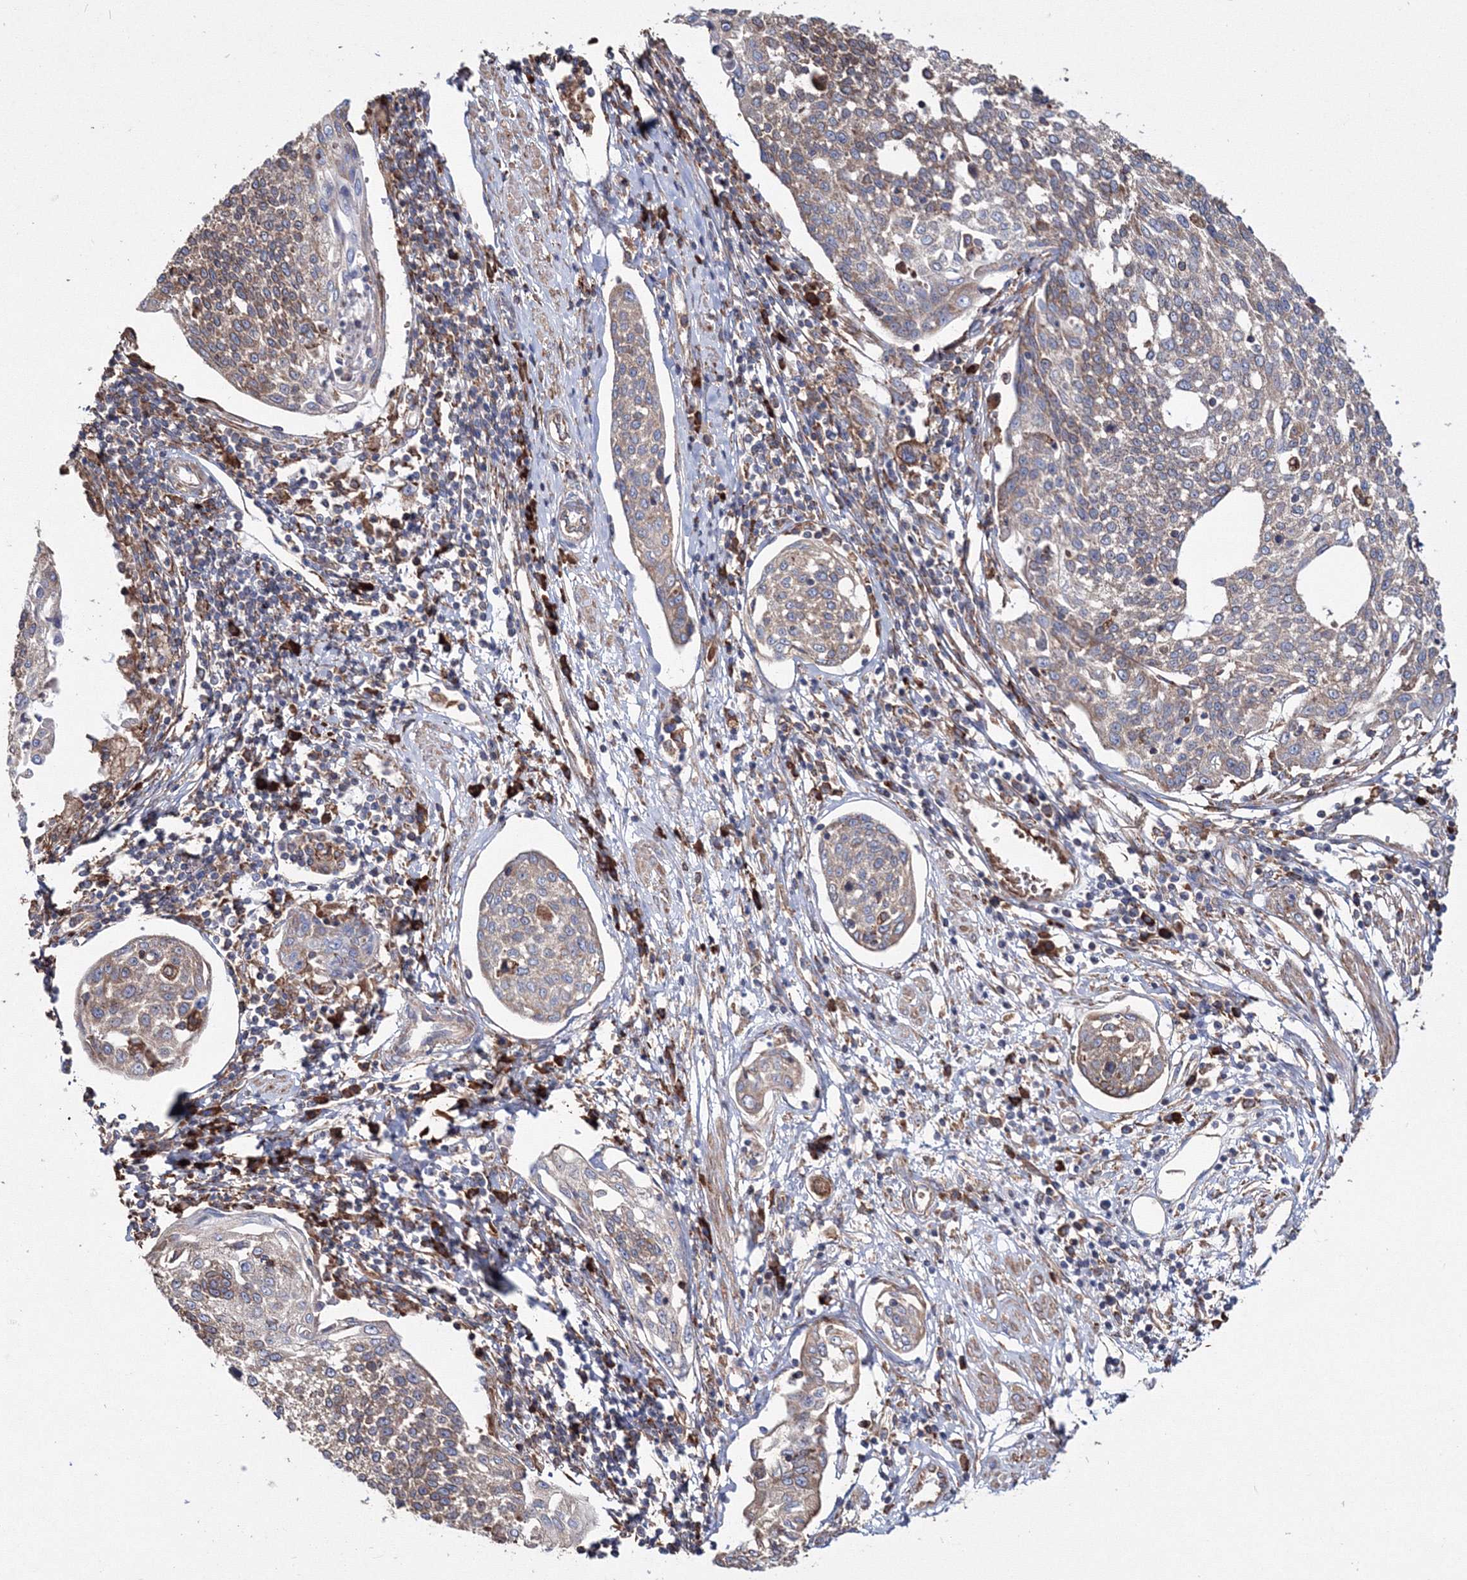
{"staining": {"intensity": "weak", "quantity": "25%-75%", "location": "cytoplasmic/membranous"}, "tissue": "cervical cancer", "cell_type": "Tumor cells", "image_type": "cancer", "snomed": [{"axis": "morphology", "description": "Squamous cell carcinoma, NOS"}, {"axis": "topography", "description": "Cervix"}], "caption": "A high-resolution photomicrograph shows IHC staining of cervical cancer, which shows weak cytoplasmic/membranous staining in approximately 25%-75% of tumor cells.", "gene": "VPS8", "patient": {"sex": "female", "age": 34}}